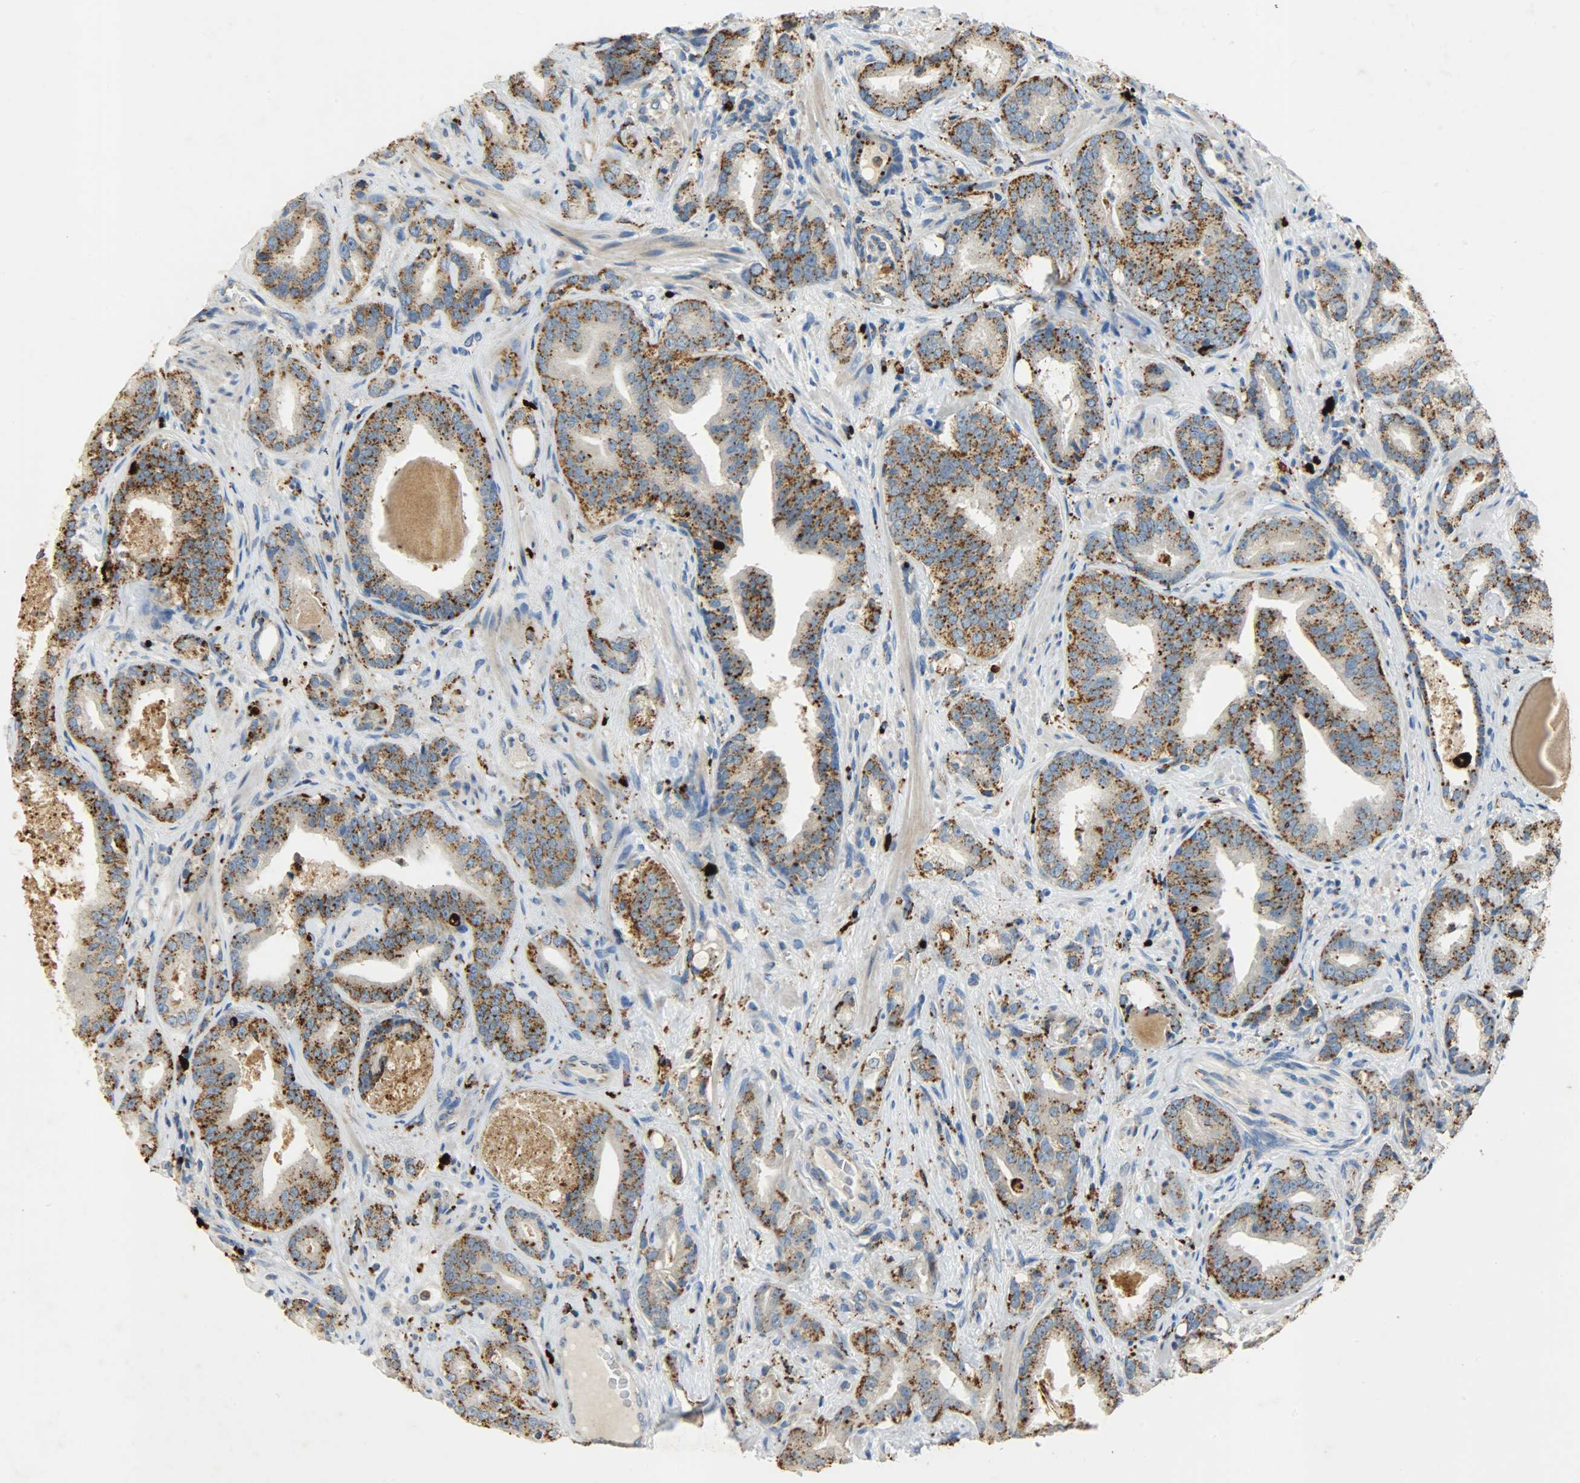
{"staining": {"intensity": "moderate", "quantity": ">75%", "location": "cytoplasmic/membranous"}, "tissue": "prostate cancer", "cell_type": "Tumor cells", "image_type": "cancer", "snomed": [{"axis": "morphology", "description": "Adenocarcinoma, Low grade"}, {"axis": "topography", "description": "Prostate"}], "caption": "Moderate cytoplasmic/membranous expression for a protein is appreciated in about >75% of tumor cells of adenocarcinoma (low-grade) (prostate) using IHC.", "gene": "ASAH1", "patient": {"sex": "male", "age": 63}}